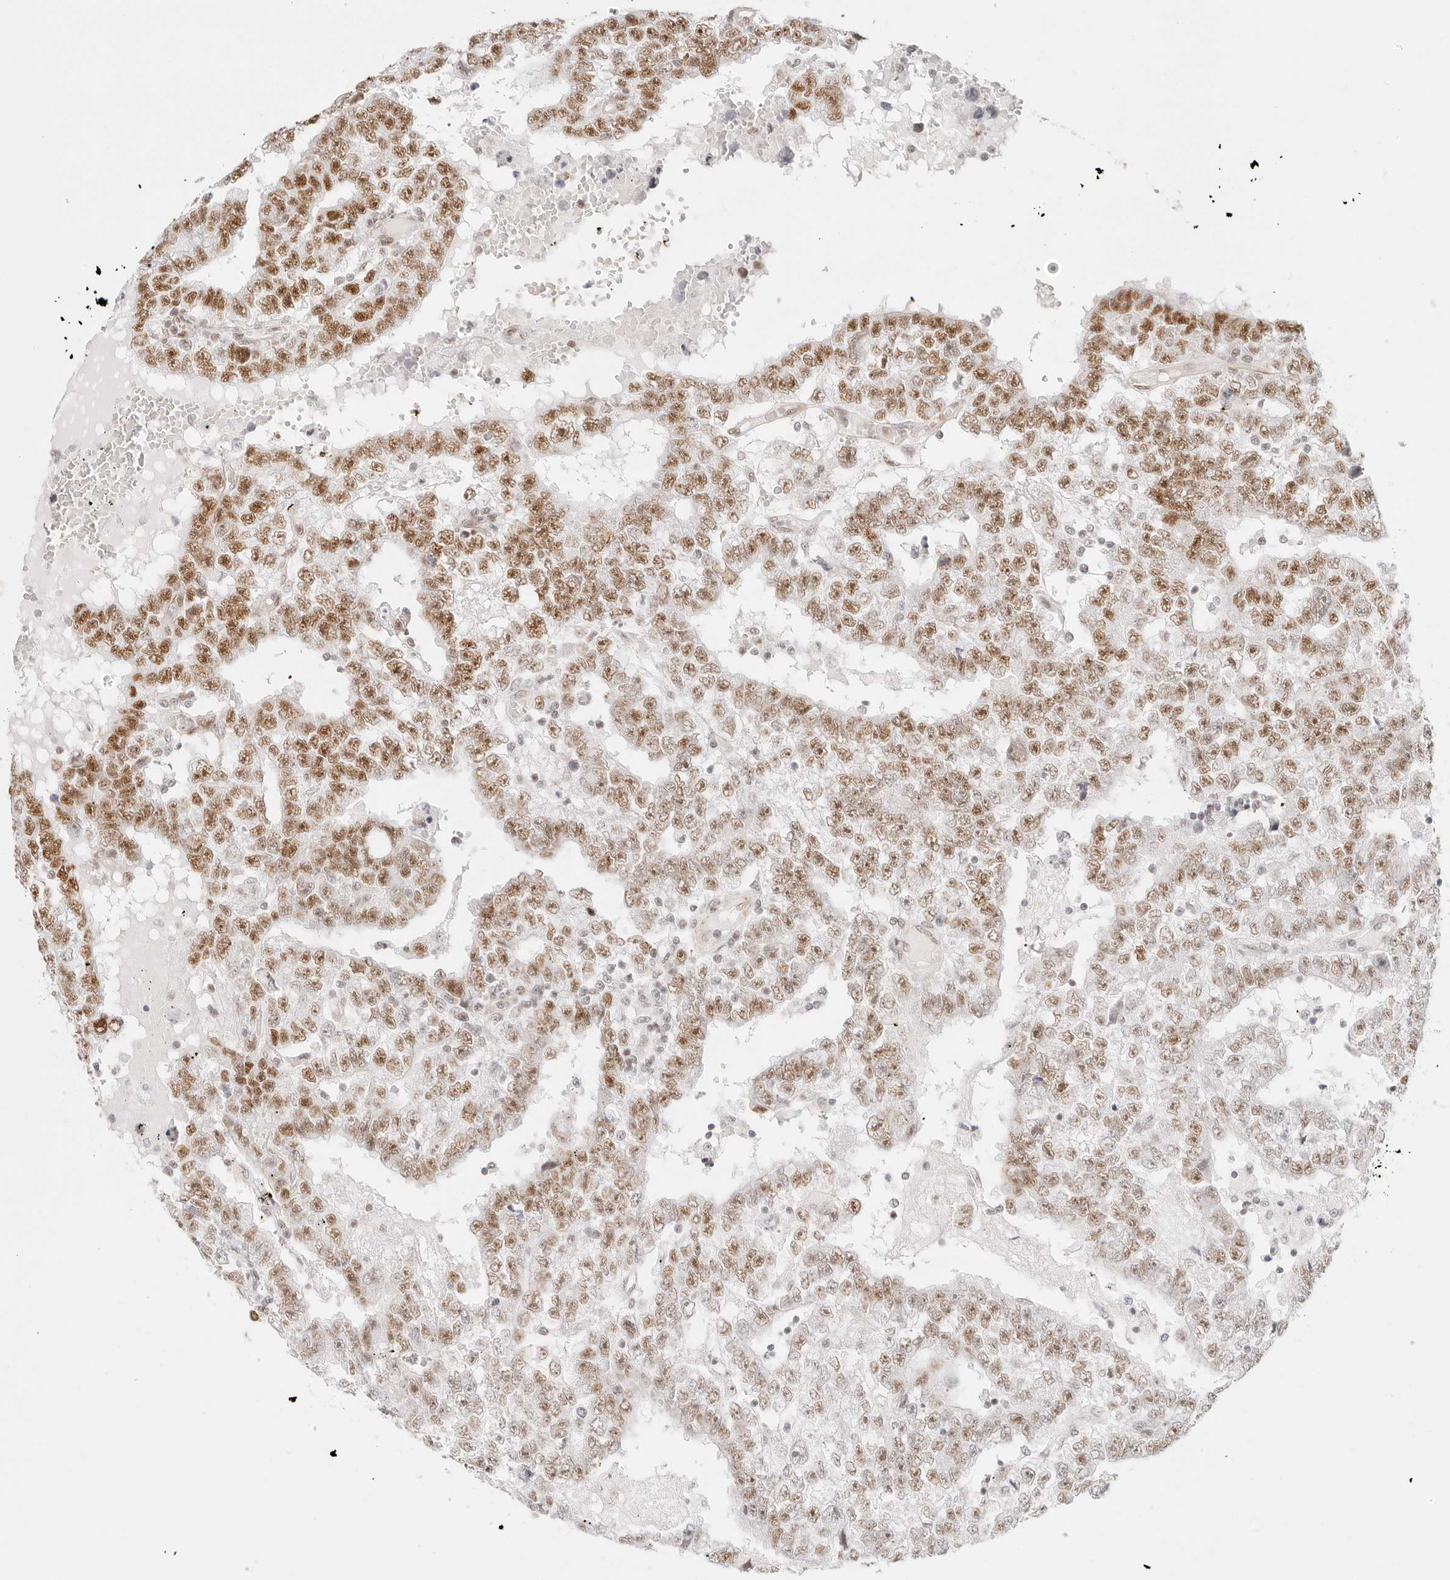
{"staining": {"intensity": "moderate", "quantity": "25%-75%", "location": "nuclear"}, "tissue": "testis cancer", "cell_type": "Tumor cells", "image_type": "cancer", "snomed": [{"axis": "morphology", "description": "Carcinoma, Embryonal, NOS"}, {"axis": "topography", "description": "Testis"}], "caption": "Protein staining displays moderate nuclear positivity in about 25%-75% of tumor cells in embryonal carcinoma (testis).", "gene": "ZC3H11A", "patient": {"sex": "male", "age": 25}}